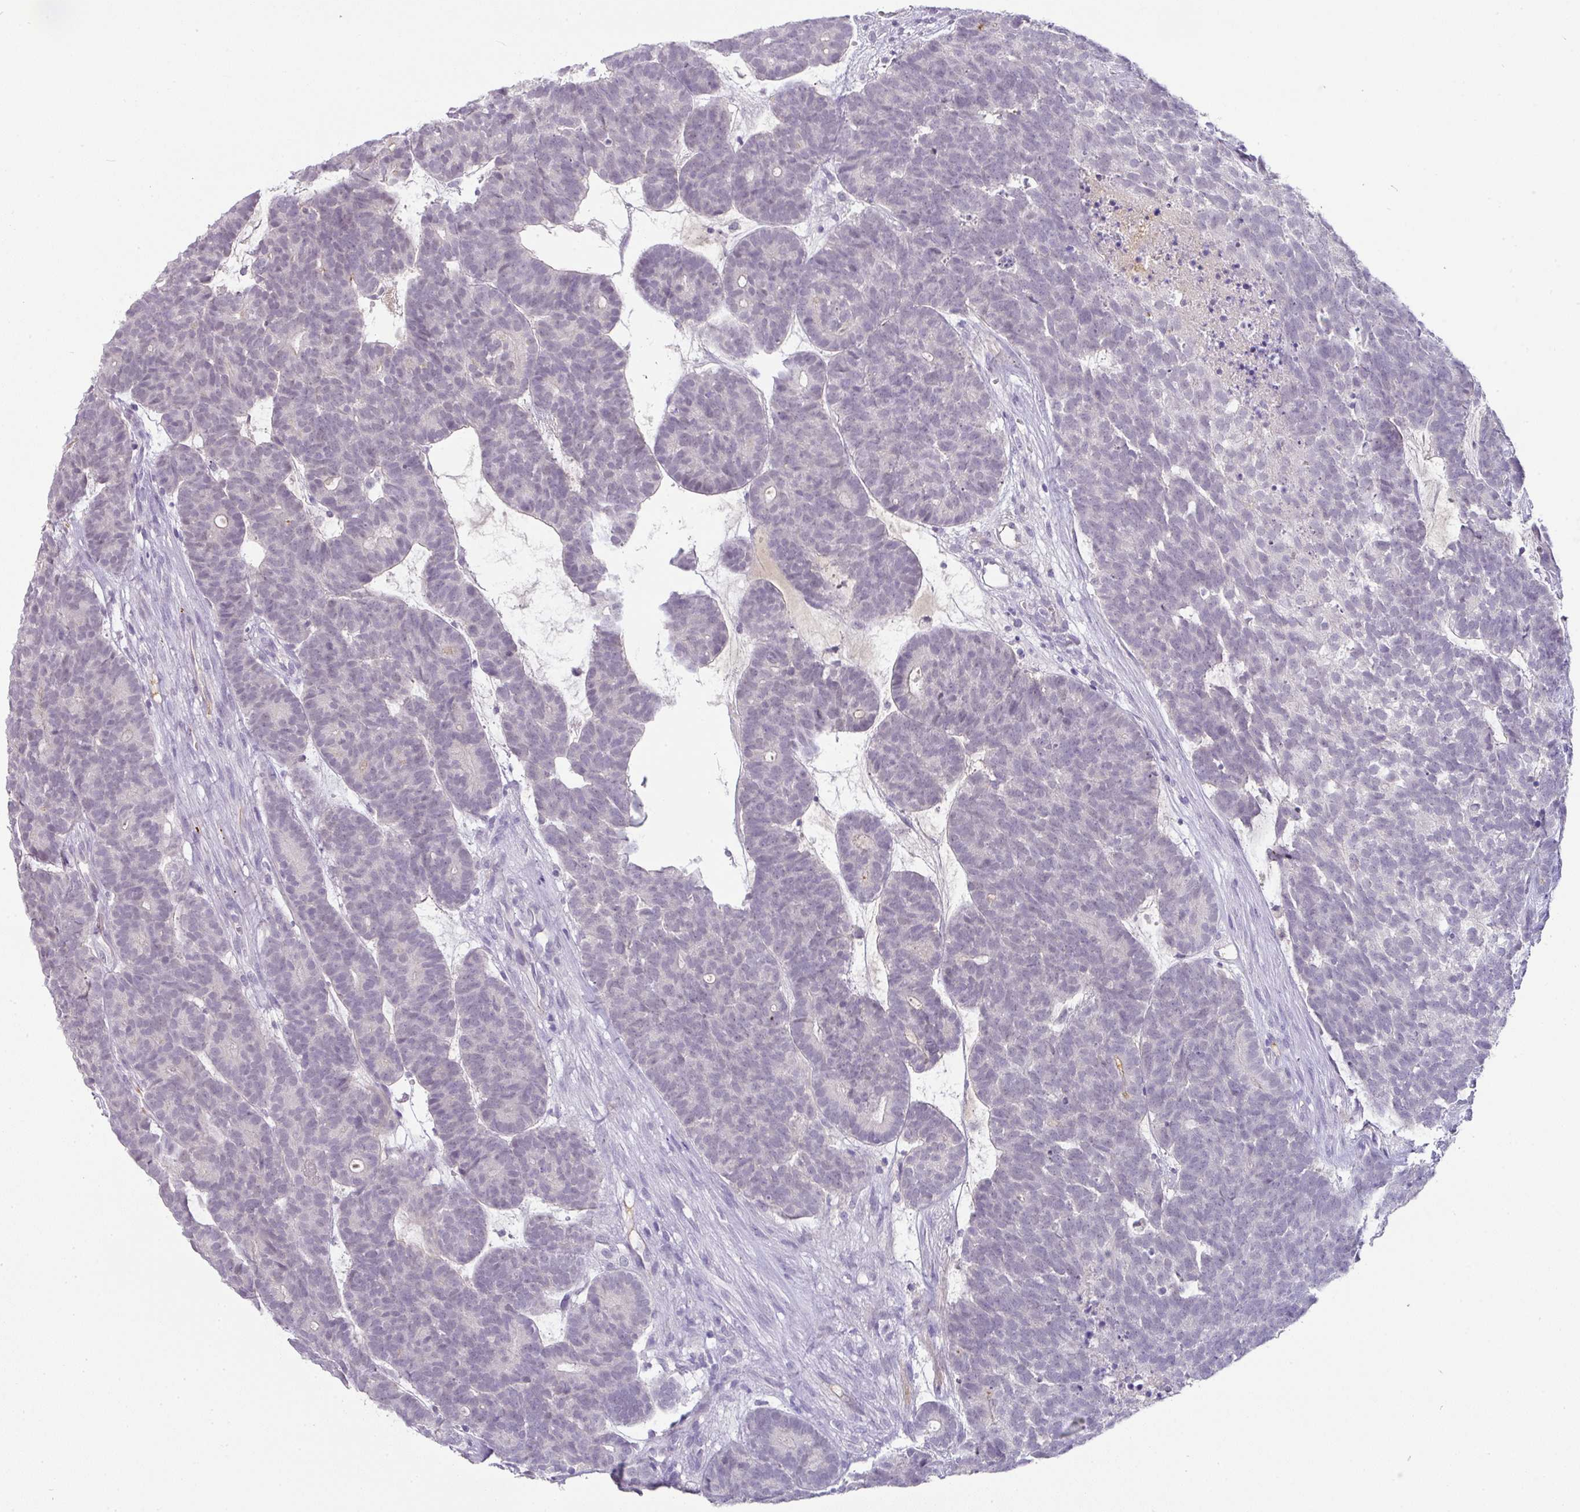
{"staining": {"intensity": "negative", "quantity": "none", "location": "none"}, "tissue": "head and neck cancer", "cell_type": "Tumor cells", "image_type": "cancer", "snomed": [{"axis": "morphology", "description": "Adenocarcinoma, NOS"}, {"axis": "topography", "description": "Head-Neck"}], "caption": "Head and neck cancer was stained to show a protein in brown. There is no significant expression in tumor cells.", "gene": "FGF17", "patient": {"sex": "female", "age": 81}}